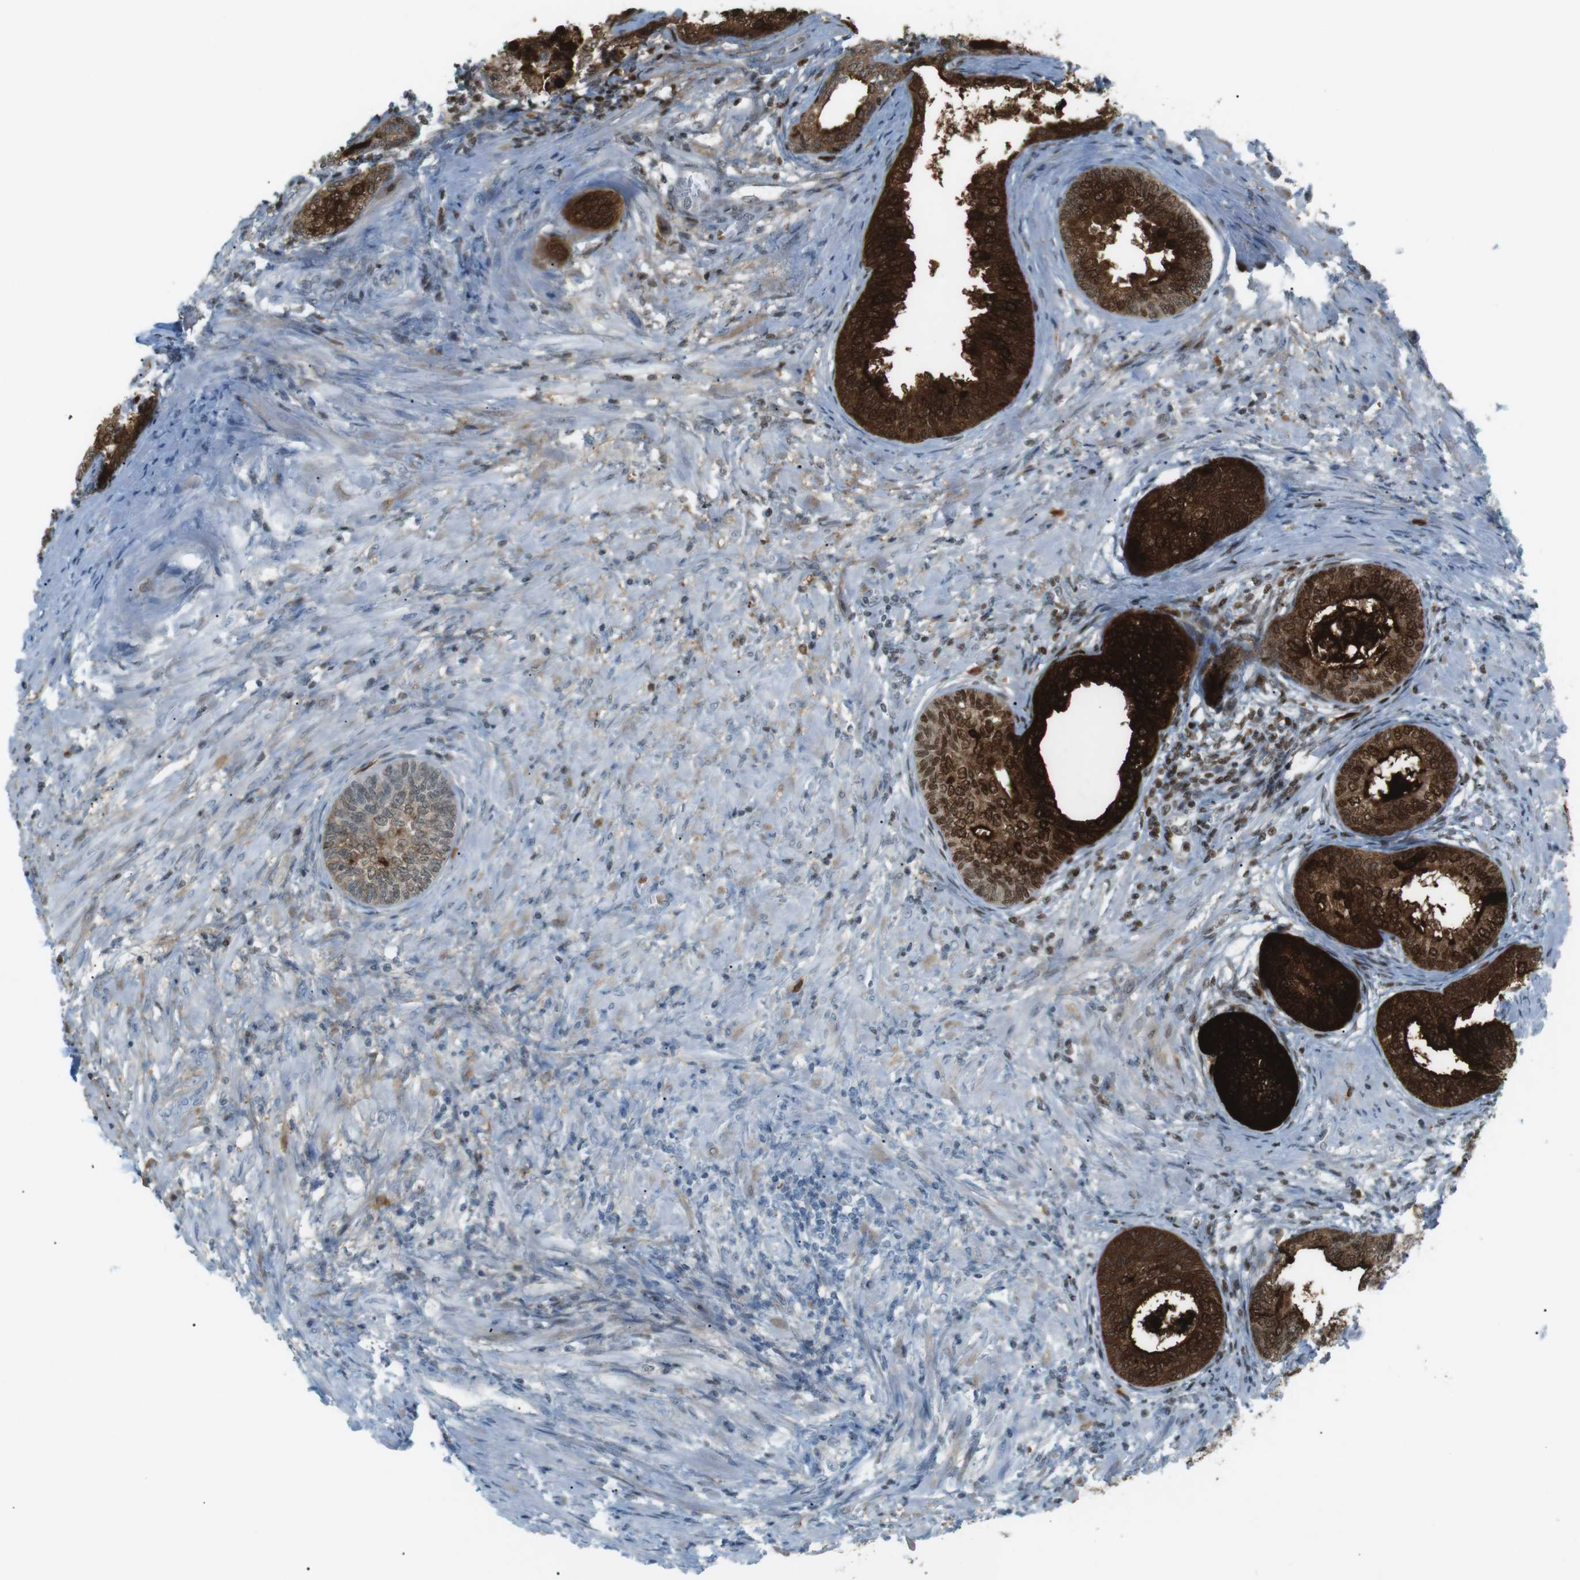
{"staining": {"intensity": "strong", "quantity": ">75%", "location": "cytoplasmic/membranous,nuclear"}, "tissue": "prostate", "cell_type": "Glandular cells", "image_type": "normal", "snomed": [{"axis": "morphology", "description": "Normal tissue, NOS"}, {"axis": "topography", "description": "Prostate"}], "caption": "Protein expression analysis of normal prostate shows strong cytoplasmic/membranous,nuclear positivity in about >75% of glandular cells.", "gene": "AZGP1", "patient": {"sex": "male", "age": 76}}